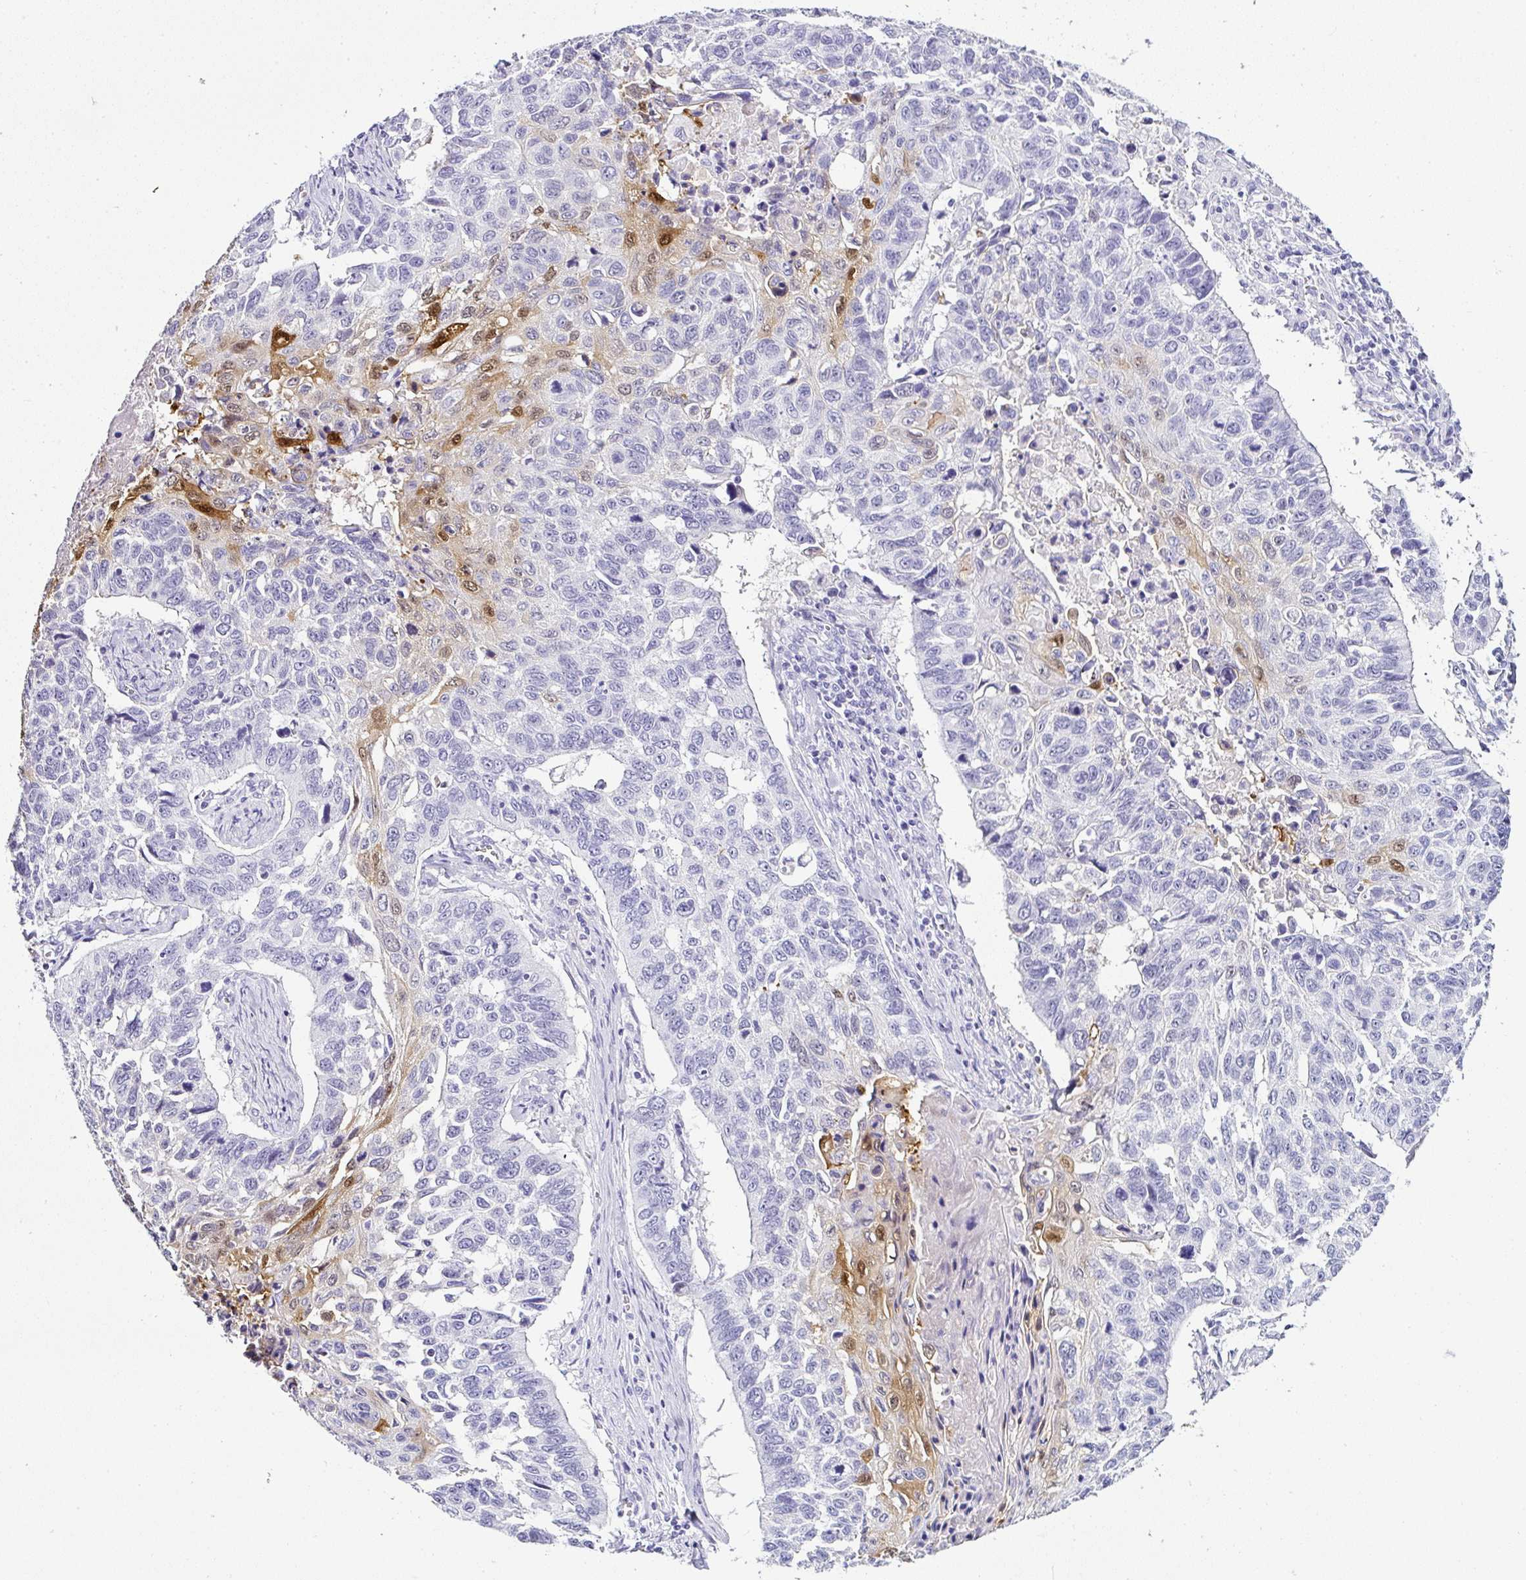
{"staining": {"intensity": "moderate", "quantity": "<25%", "location": "cytoplasmic/membranous,nuclear"}, "tissue": "lung cancer", "cell_type": "Tumor cells", "image_type": "cancer", "snomed": [{"axis": "morphology", "description": "Squamous cell carcinoma, NOS"}, {"axis": "topography", "description": "Lung"}], "caption": "Brown immunohistochemical staining in lung cancer demonstrates moderate cytoplasmic/membranous and nuclear expression in about <25% of tumor cells.", "gene": "SERPINB3", "patient": {"sex": "male", "age": 62}}